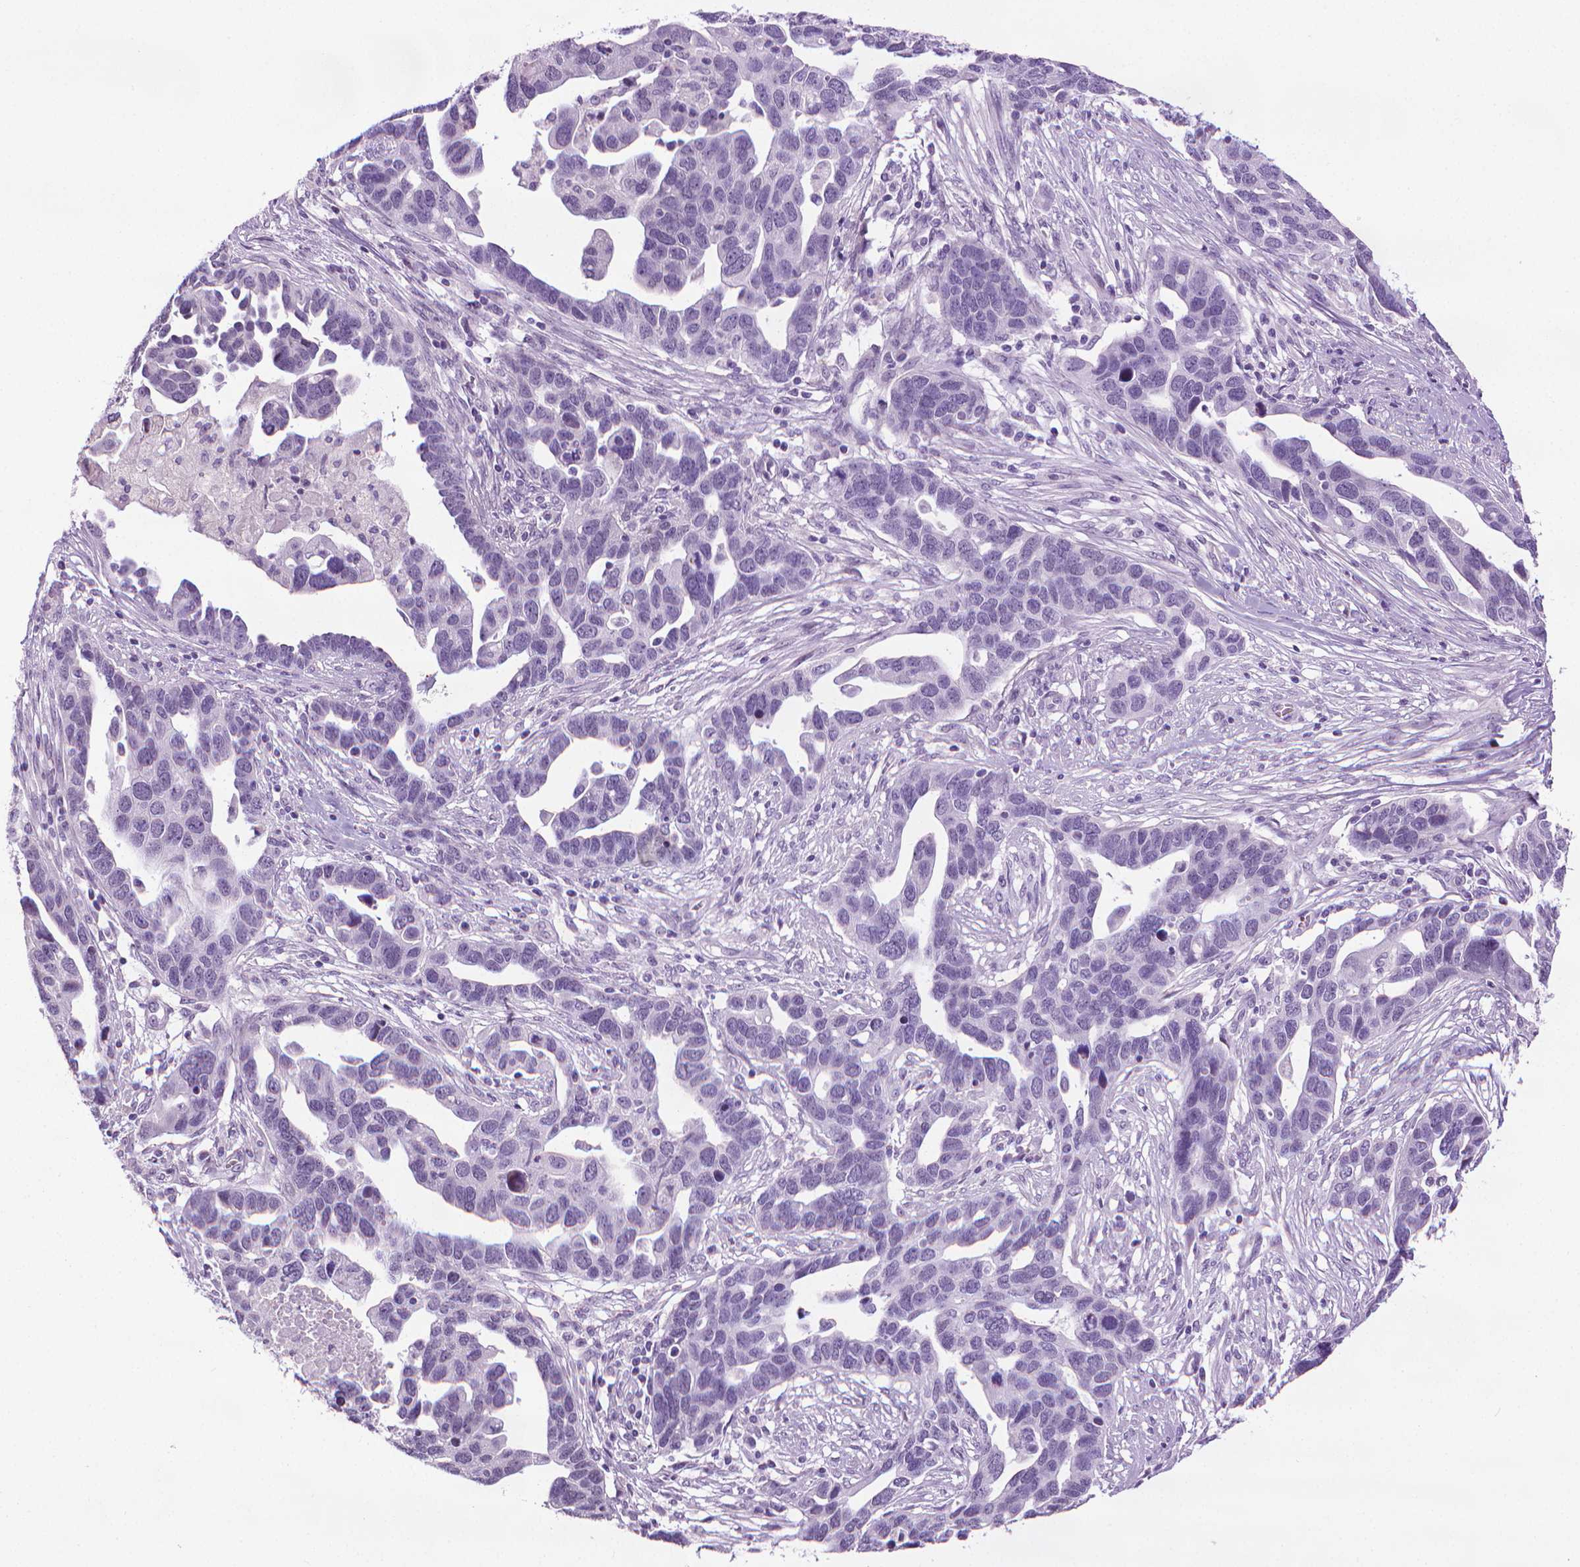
{"staining": {"intensity": "negative", "quantity": "none", "location": "none"}, "tissue": "ovarian cancer", "cell_type": "Tumor cells", "image_type": "cancer", "snomed": [{"axis": "morphology", "description": "Cystadenocarcinoma, serous, NOS"}, {"axis": "topography", "description": "Ovary"}], "caption": "Tumor cells show no significant protein staining in ovarian cancer. (DAB immunohistochemistry visualized using brightfield microscopy, high magnification).", "gene": "DNAI7", "patient": {"sex": "female", "age": 54}}